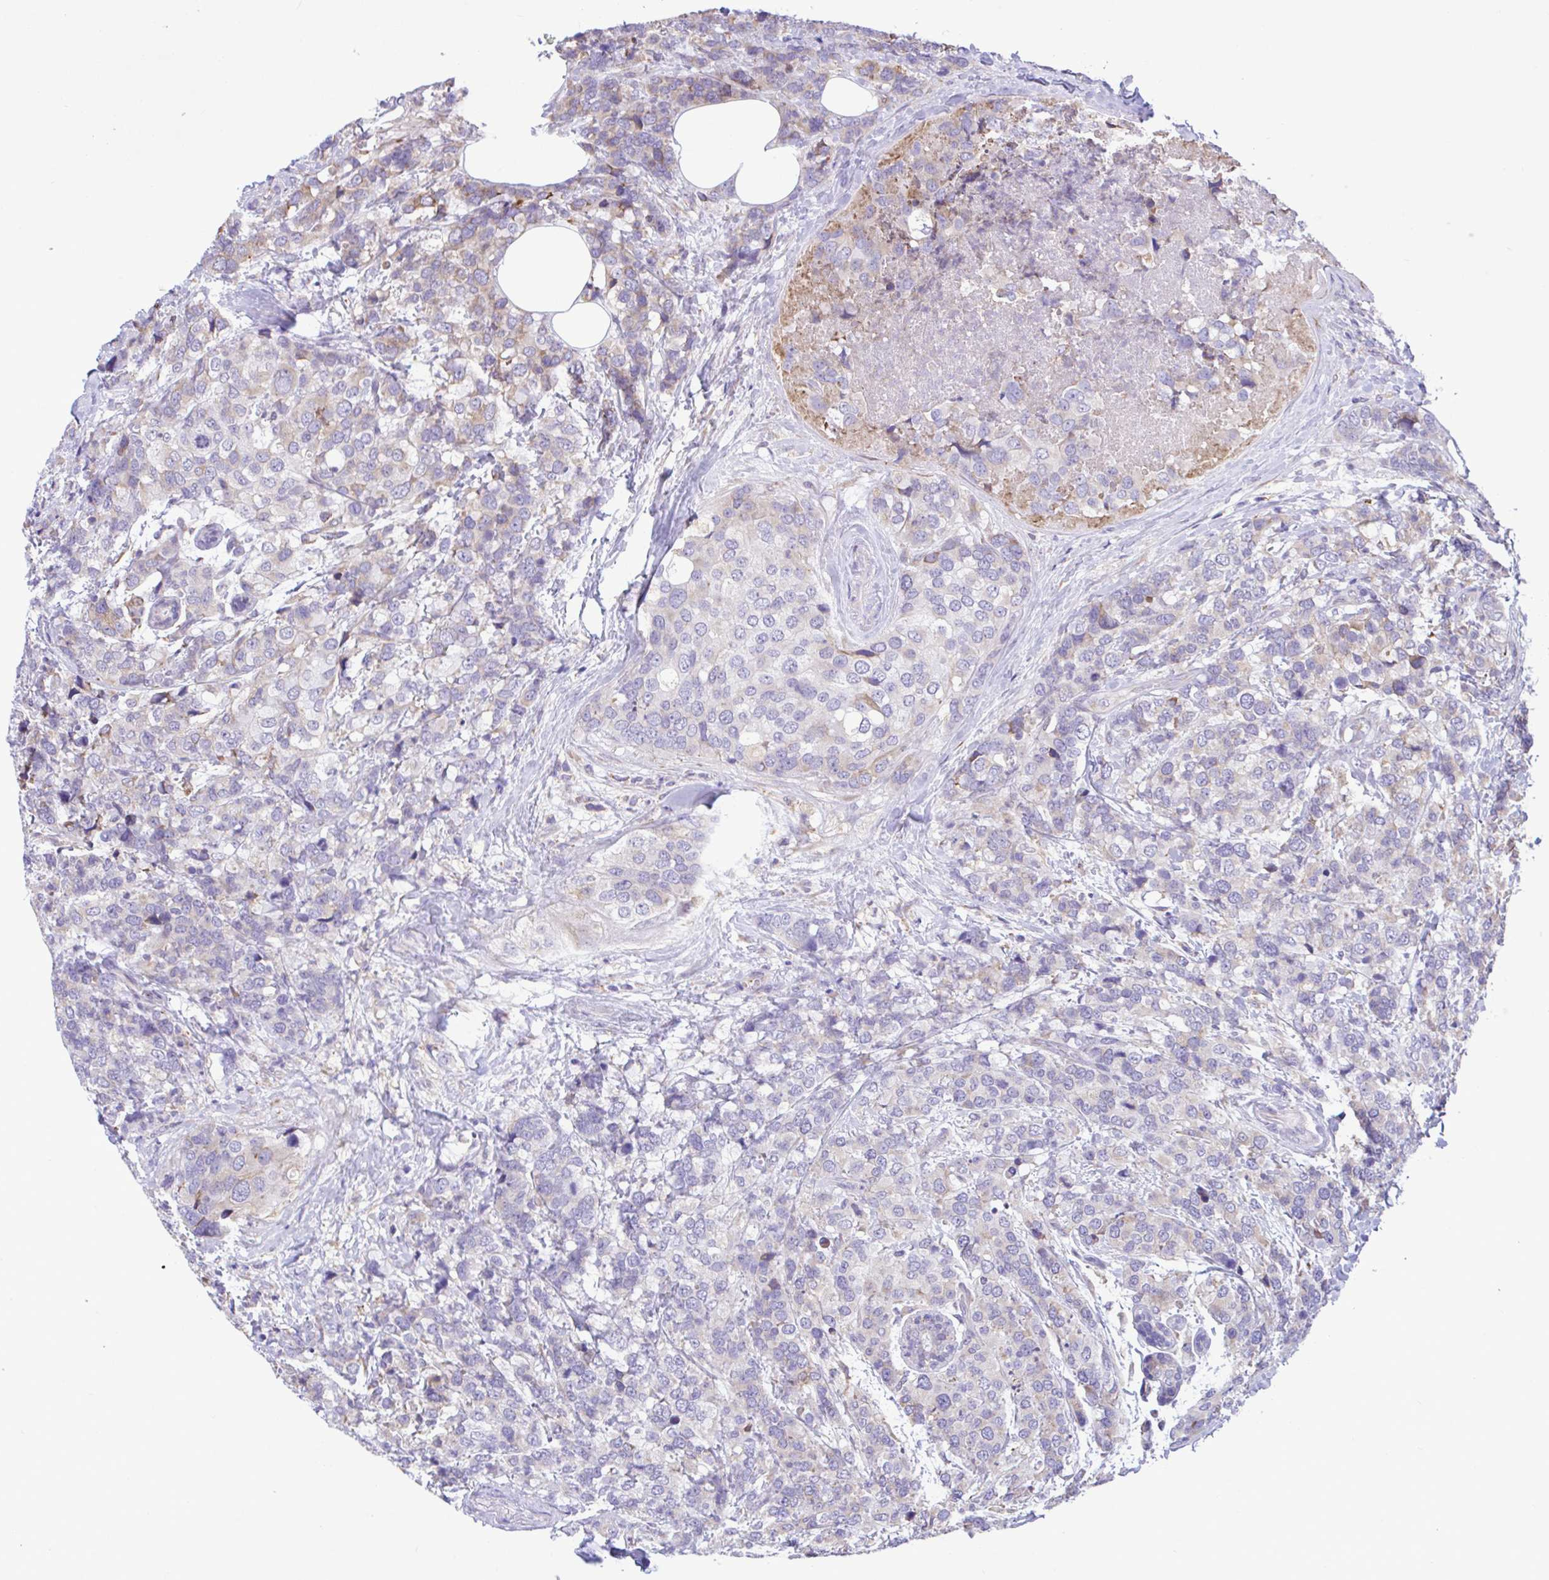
{"staining": {"intensity": "weak", "quantity": "25%-75%", "location": "cytoplasmic/membranous"}, "tissue": "breast cancer", "cell_type": "Tumor cells", "image_type": "cancer", "snomed": [{"axis": "morphology", "description": "Lobular carcinoma"}, {"axis": "topography", "description": "Breast"}], "caption": "Immunohistochemical staining of human breast lobular carcinoma reveals low levels of weak cytoplasmic/membranous staining in approximately 25%-75% of tumor cells.", "gene": "PIGK", "patient": {"sex": "female", "age": 59}}